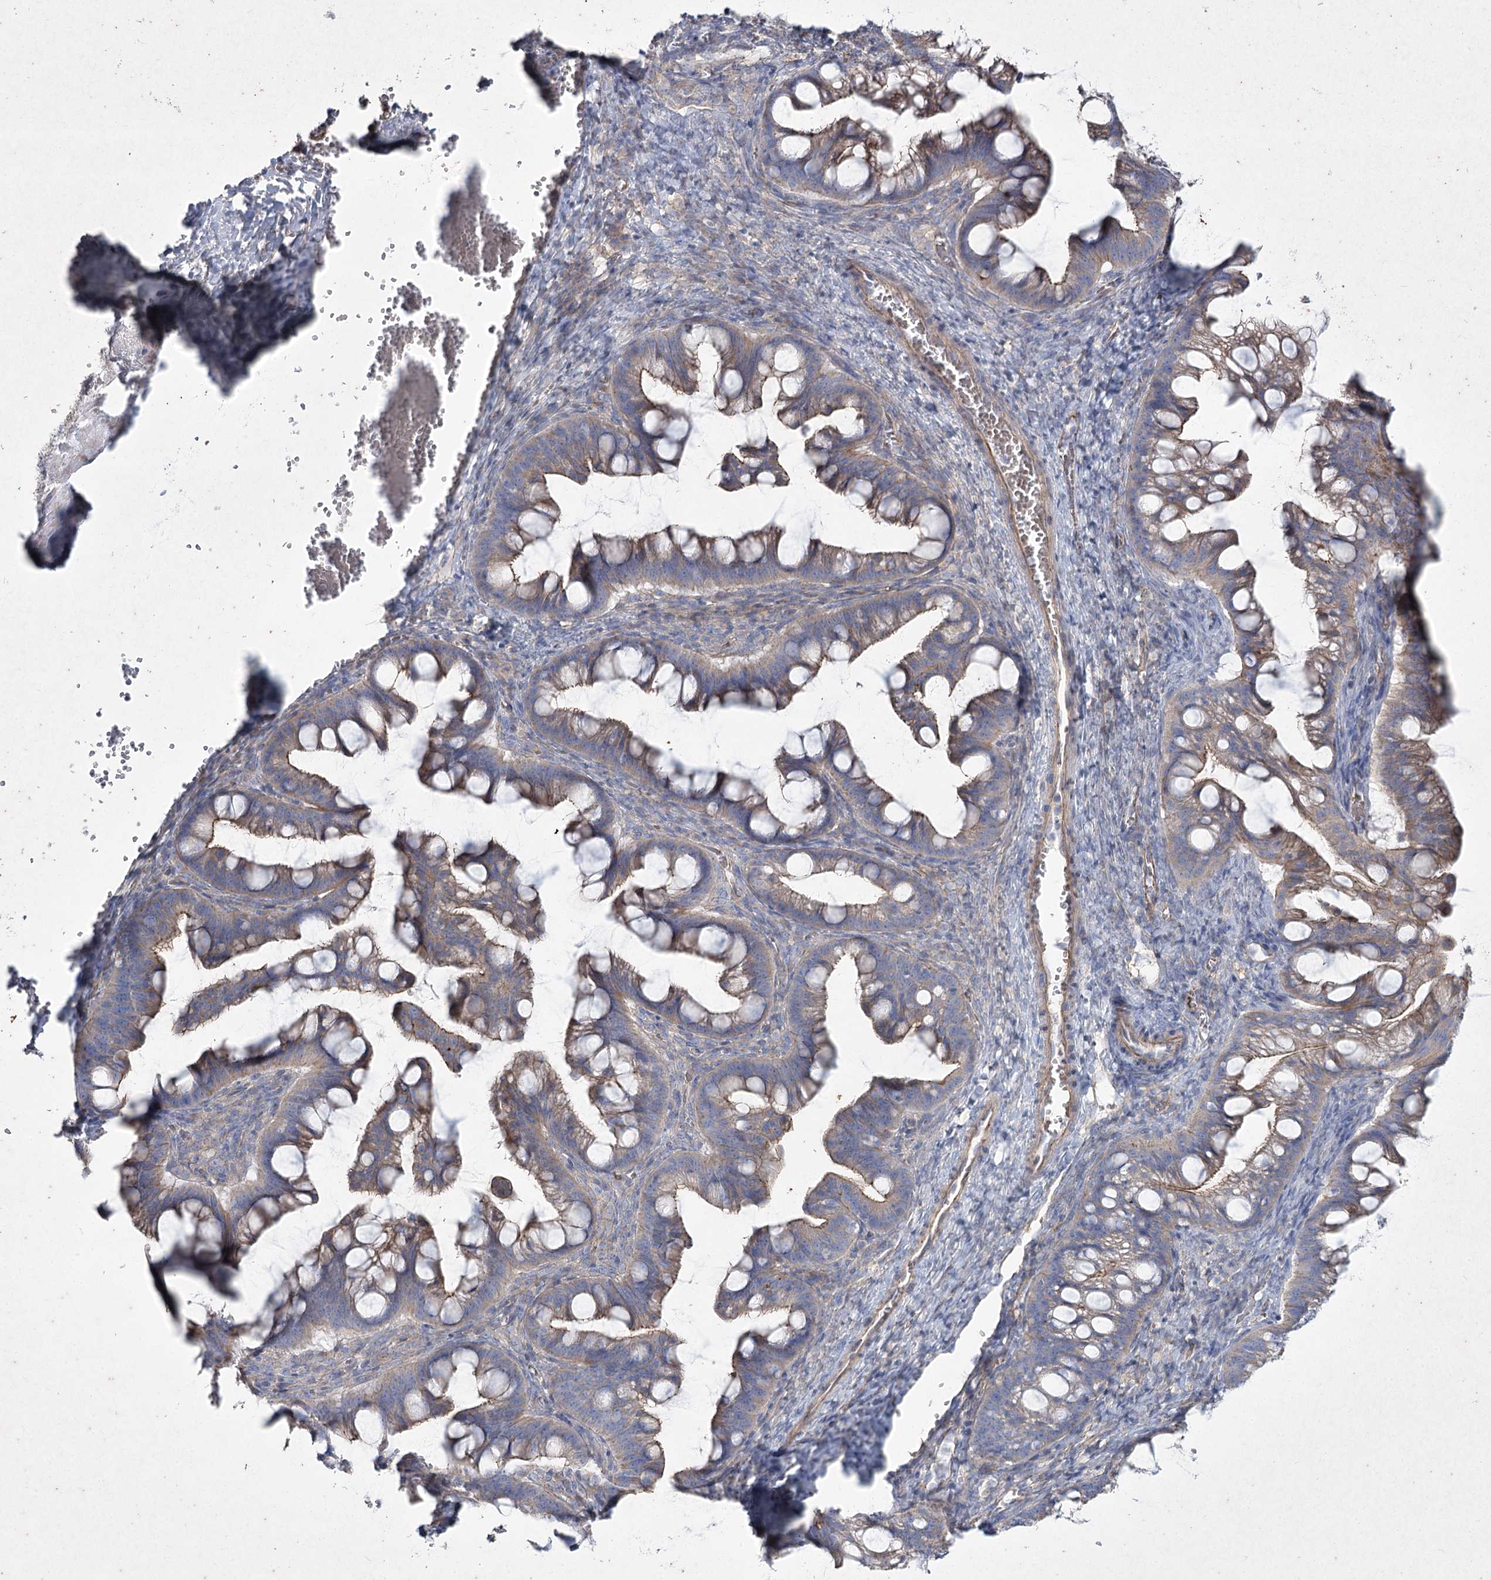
{"staining": {"intensity": "weak", "quantity": "25%-75%", "location": "cytoplasmic/membranous"}, "tissue": "ovarian cancer", "cell_type": "Tumor cells", "image_type": "cancer", "snomed": [{"axis": "morphology", "description": "Cystadenocarcinoma, mucinous, NOS"}, {"axis": "topography", "description": "Ovary"}], "caption": "A photomicrograph showing weak cytoplasmic/membranous positivity in approximately 25%-75% of tumor cells in ovarian cancer, as visualized by brown immunohistochemical staining.", "gene": "LDLRAD3", "patient": {"sex": "female", "age": 73}}